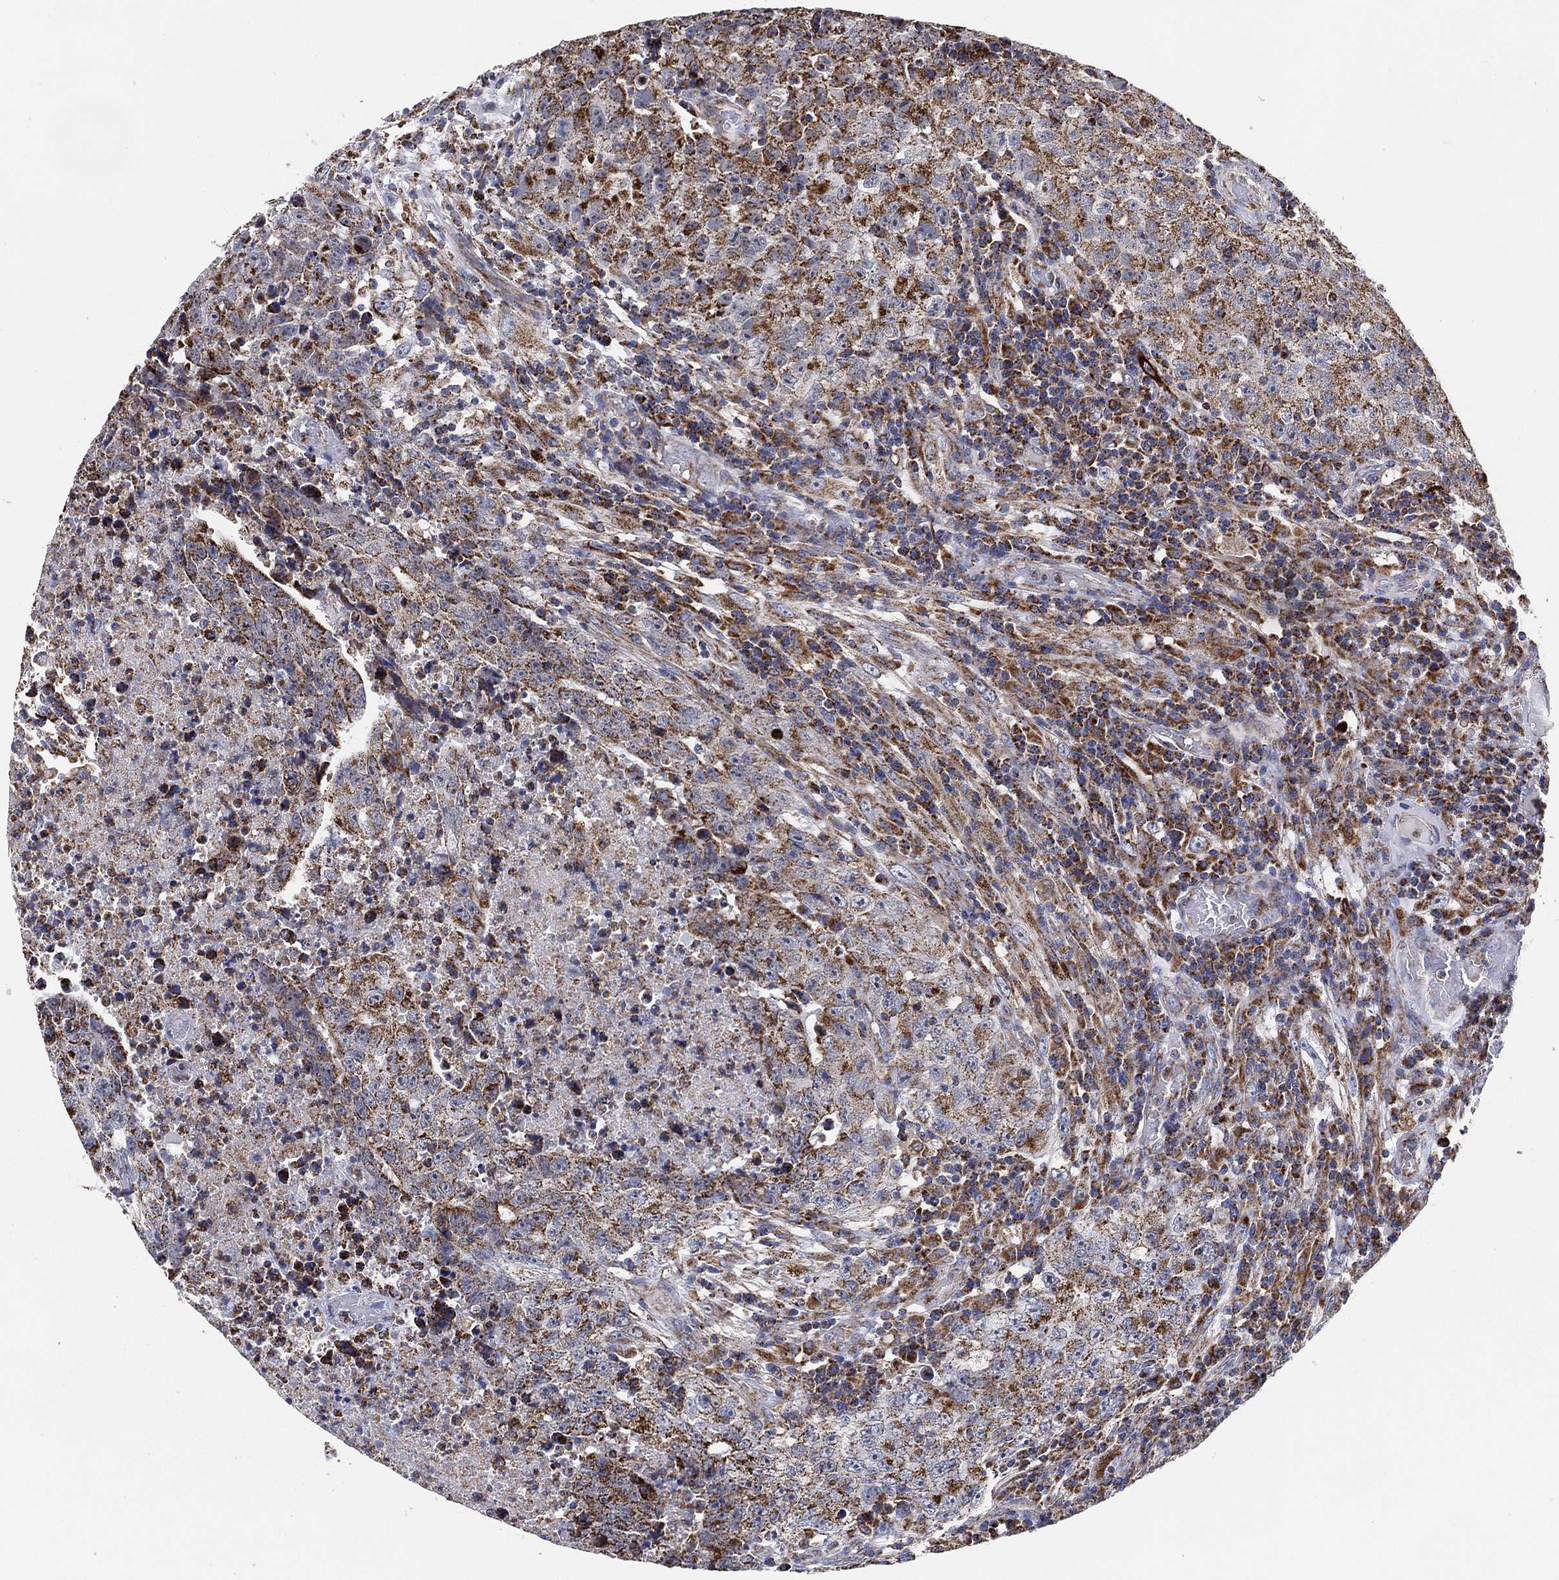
{"staining": {"intensity": "moderate", "quantity": "25%-75%", "location": "cytoplasmic/membranous"}, "tissue": "testis cancer", "cell_type": "Tumor cells", "image_type": "cancer", "snomed": [{"axis": "morphology", "description": "Necrosis, NOS"}, {"axis": "morphology", "description": "Carcinoma, Embryonal, NOS"}, {"axis": "topography", "description": "Testis"}], "caption": "DAB immunohistochemical staining of embryonal carcinoma (testis) demonstrates moderate cytoplasmic/membranous protein staining in about 25%-75% of tumor cells.", "gene": "GCAT", "patient": {"sex": "male", "age": 19}}